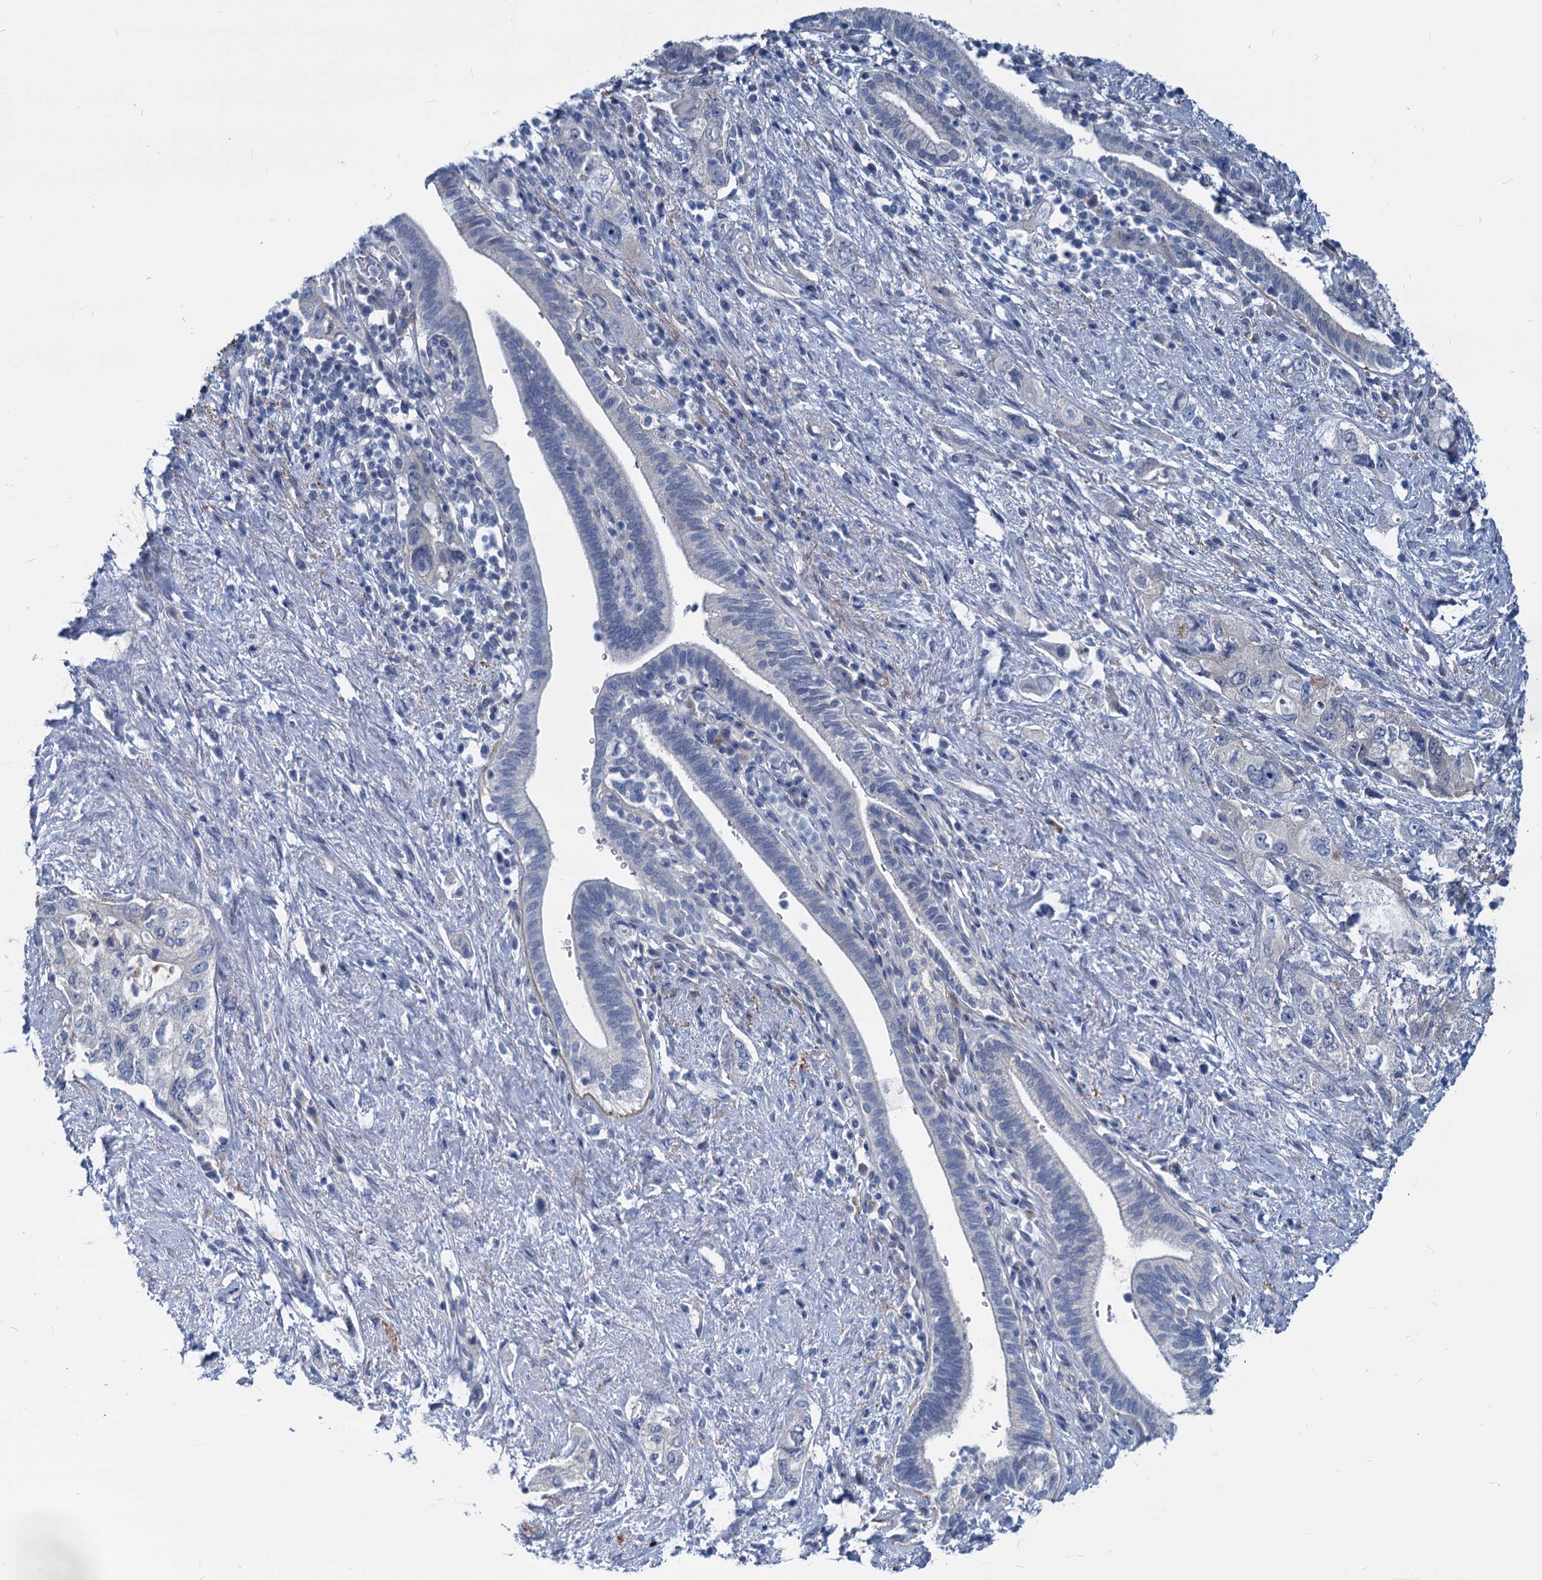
{"staining": {"intensity": "negative", "quantity": "none", "location": "none"}, "tissue": "pancreatic cancer", "cell_type": "Tumor cells", "image_type": "cancer", "snomed": [{"axis": "morphology", "description": "Adenocarcinoma, NOS"}, {"axis": "topography", "description": "Pancreas"}], "caption": "Micrograph shows no protein expression in tumor cells of pancreatic cancer (adenocarcinoma) tissue. (DAB (3,3'-diaminobenzidine) immunohistochemistry (IHC) with hematoxylin counter stain).", "gene": "GSTM3", "patient": {"sex": "female", "age": 73}}